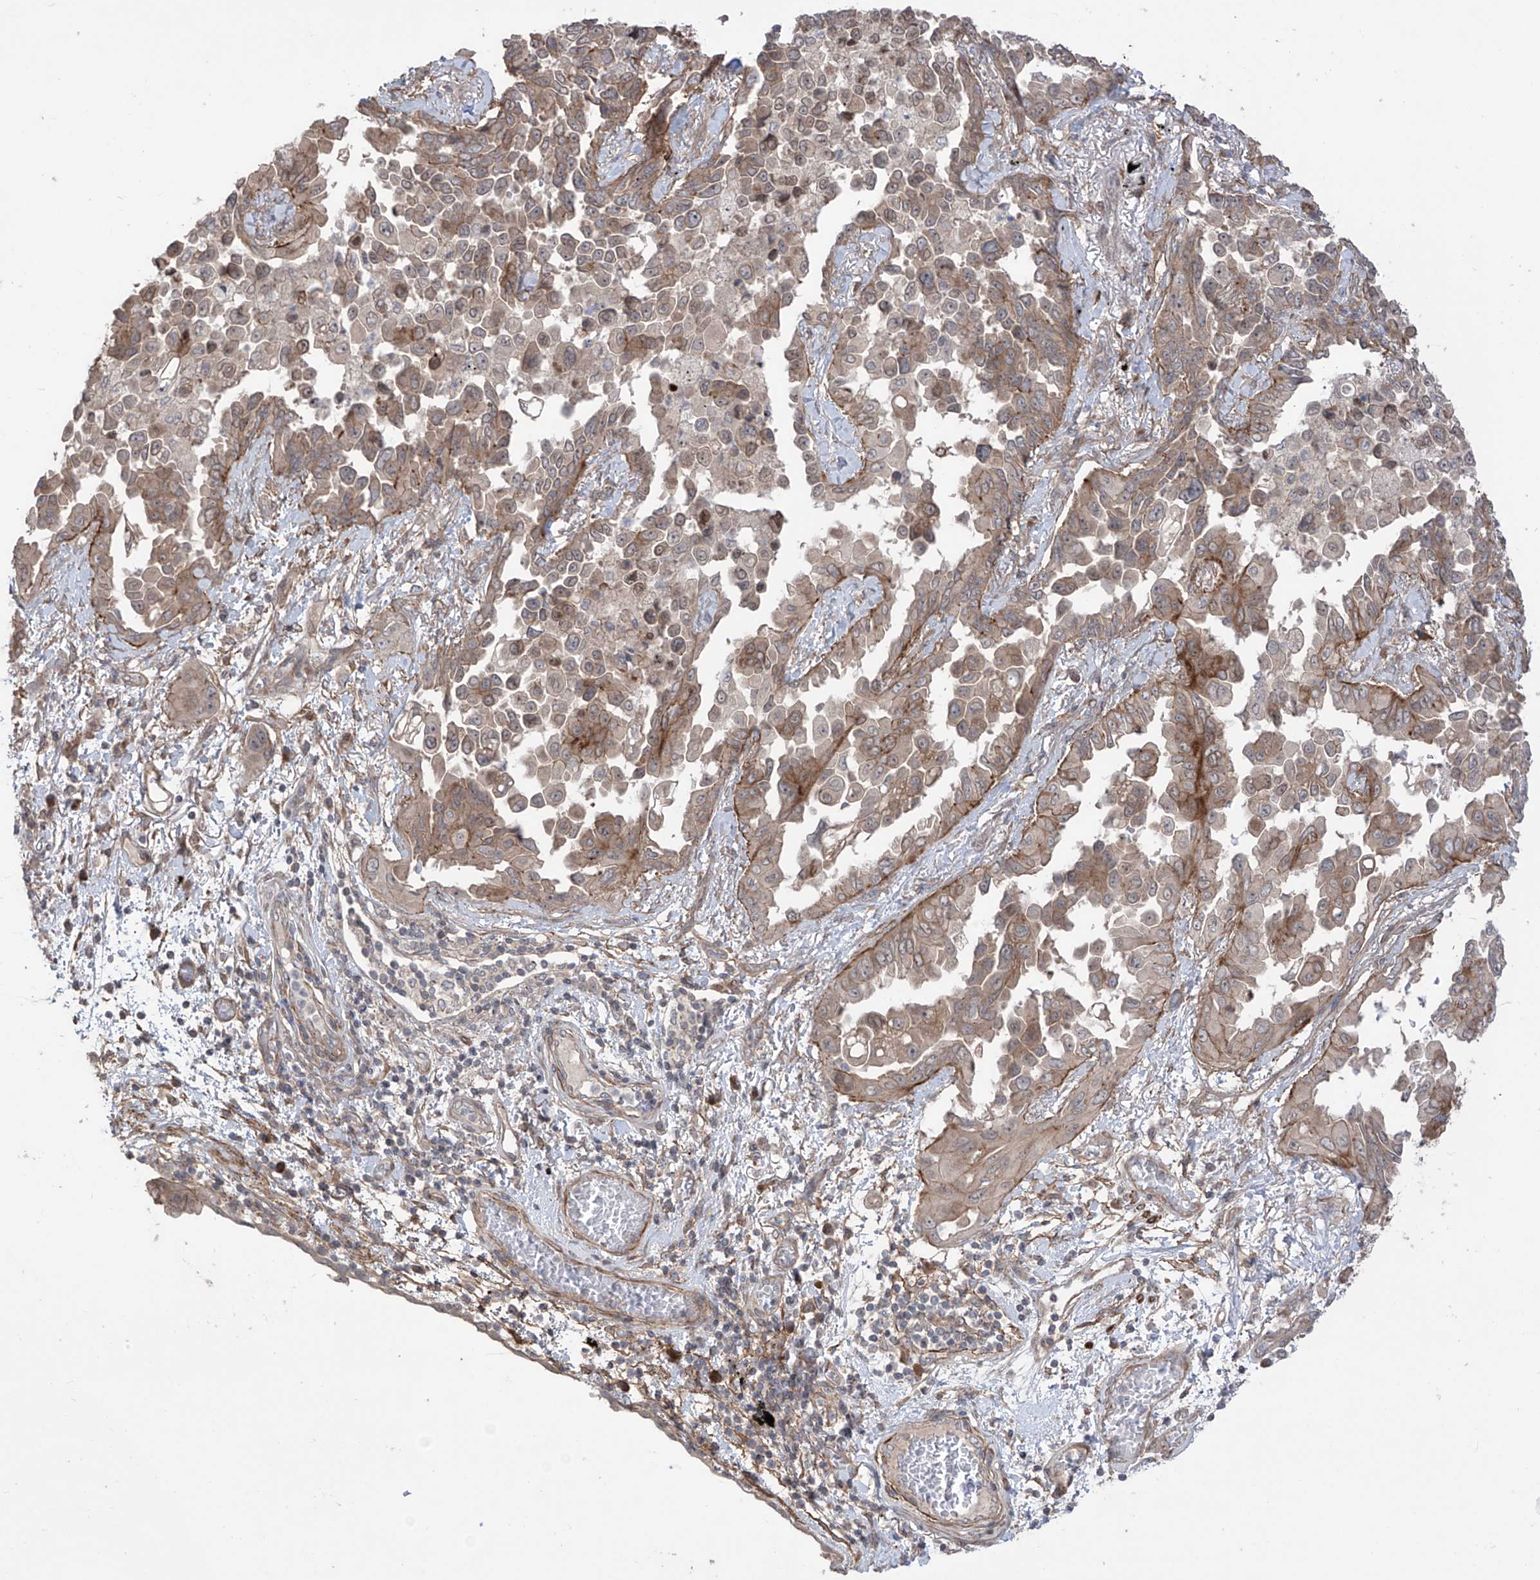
{"staining": {"intensity": "weak", "quantity": ">75%", "location": "cytoplasmic/membranous,nuclear"}, "tissue": "lung cancer", "cell_type": "Tumor cells", "image_type": "cancer", "snomed": [{"axis": "morphology", "description": "Adenocarcinoma, NOS"}, {"axis": "topography", "description": "Lung"}], "caption": "High-magnification brightfield microscopy of lung adenocarcinoma stained with DAB (brown) and counterstained with hematoxylin (blue). tumor cells exhibit weak cytoplasmic/membranous and nuclear positivity is seen in approximately>75% of cells.", "gene": "LRRC74A", "patient": {"sex": "female", "age": 67}}